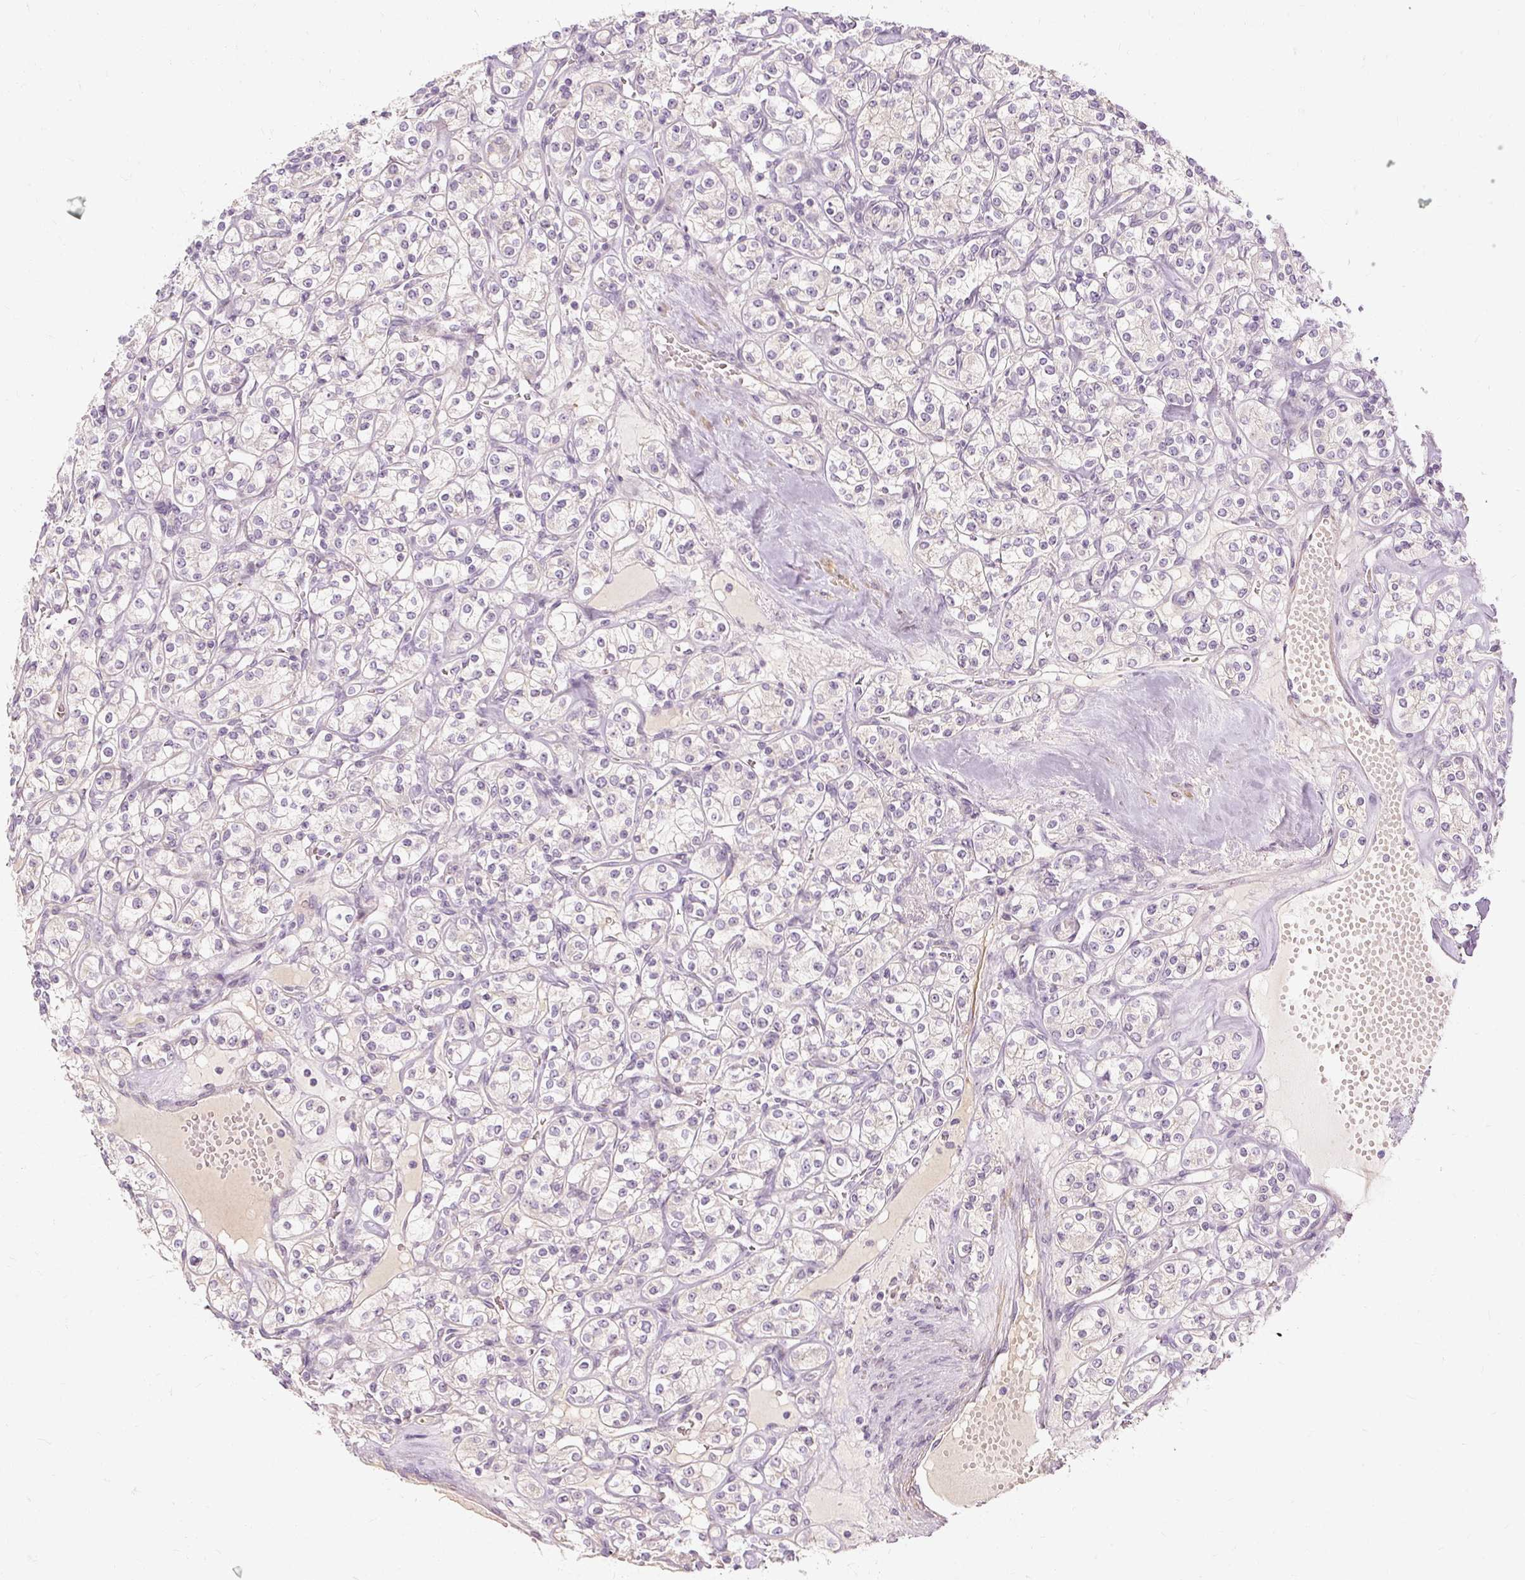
{"staining": {"intensity": "negative", "quantity": "none", "location": "none"}, "tissue": "renal cancer", "cell_type": "Tumor cells", "image_type": "cancer", "snomed": [{"axis": "morphology", "description": "Adenocarcinoma, NOS"}, {"axis": "topography", "description": "Kidney"}], "caption": "Tumor cells are negative for protein expression in human renal cancer (adenocarcinoma).", "gene": "CAPN3", "patient": {"sex": "male", "age": 77}}